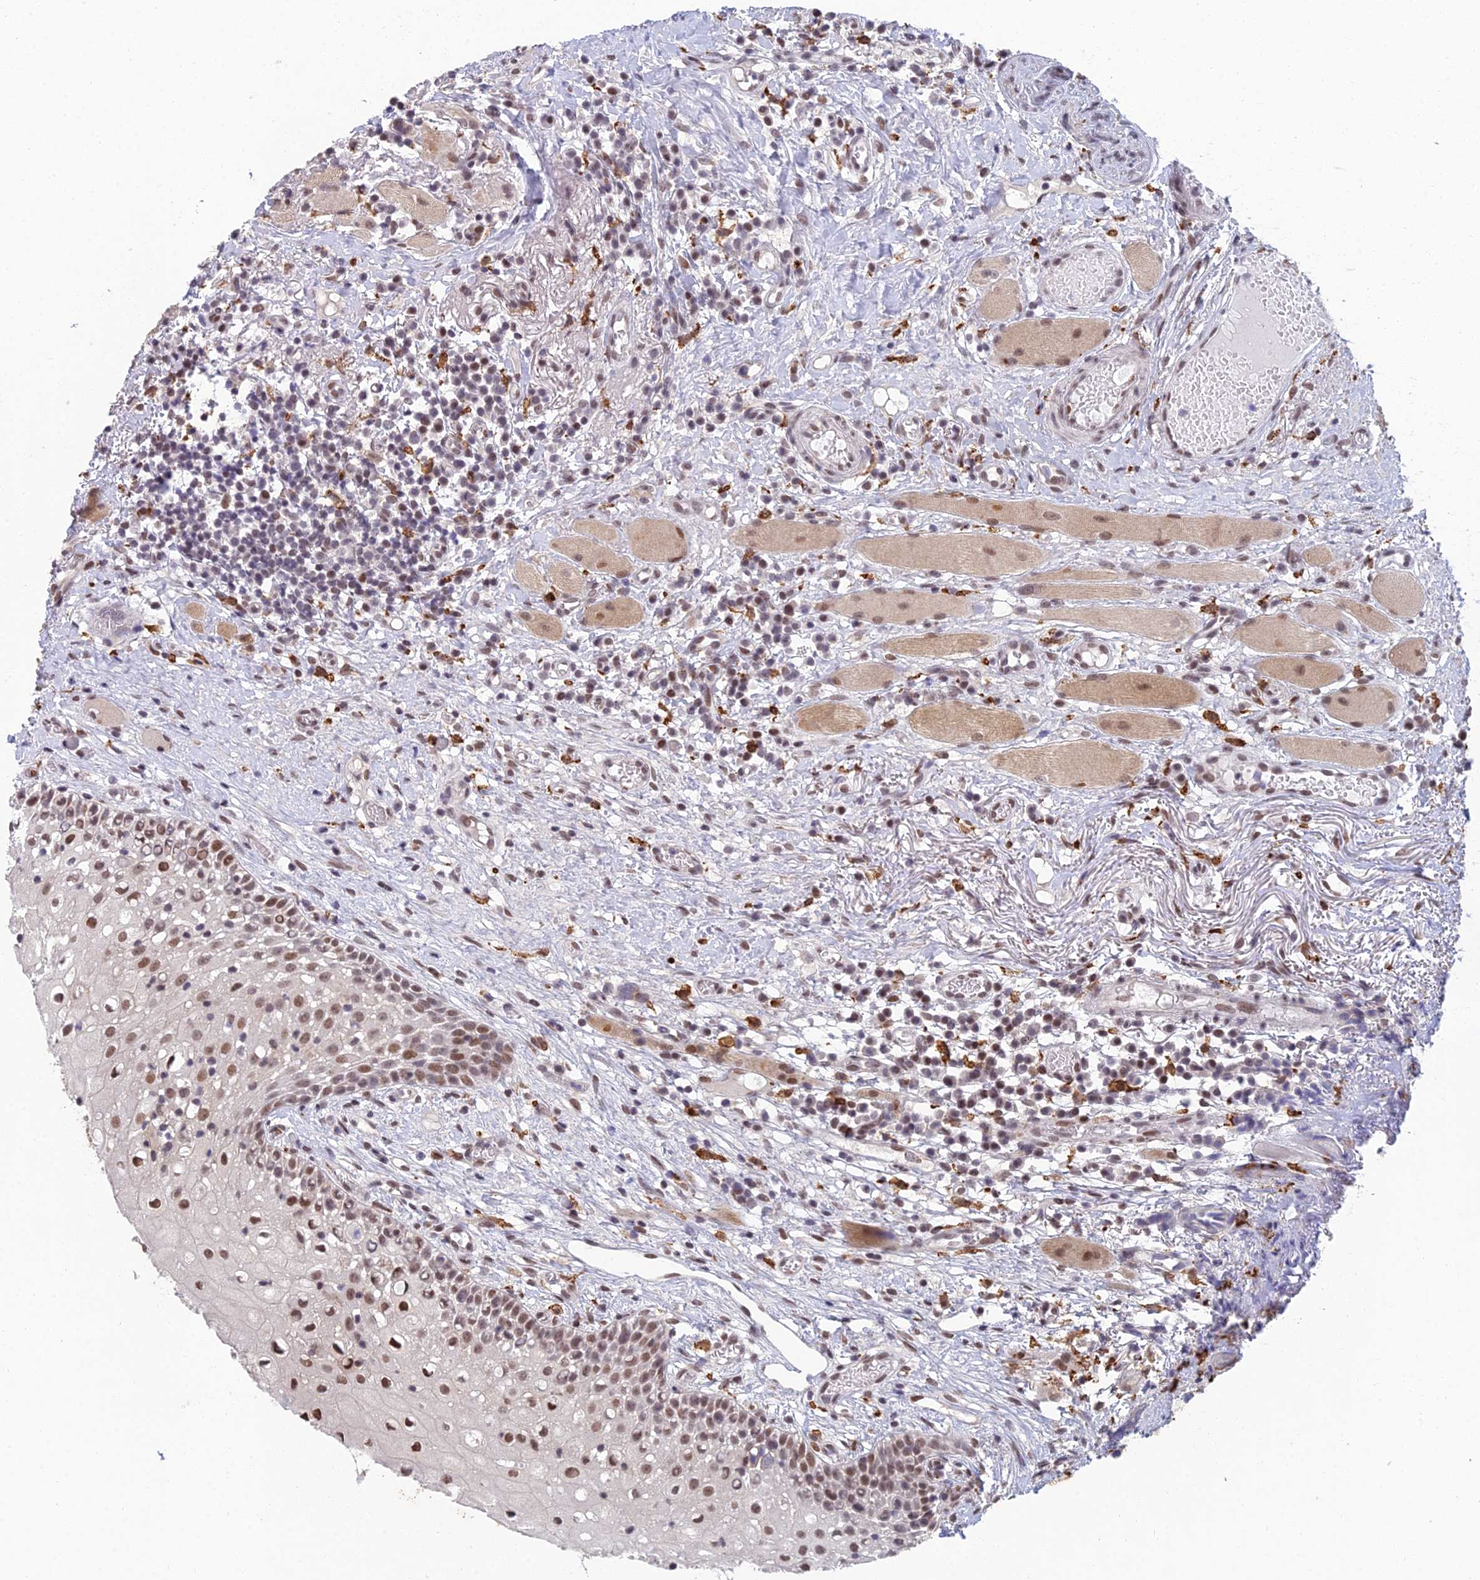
{"staining": {"intensity": "moderate", "quantity": ">75%", "location": "nuclear"}, "tissue": "oral mucosa", "cell_type": "Squamous epithelial cells", "image_type": "normal", "snomed": [{"axis": "morphology", "description": "Normal tissue, NOS"}, {"axis": "topography", "description": "Oral tissue"}], "caption": "A brown stain labels moderate nuclear staining of a protein in squamous epithelial cells of unremarkable oral mucosa. Immunohistochemistry stains the protein in brown and the nuclei are stained blue.", "gene": "ABHD17A", "patient": {"sex": "female", "age": 69}}